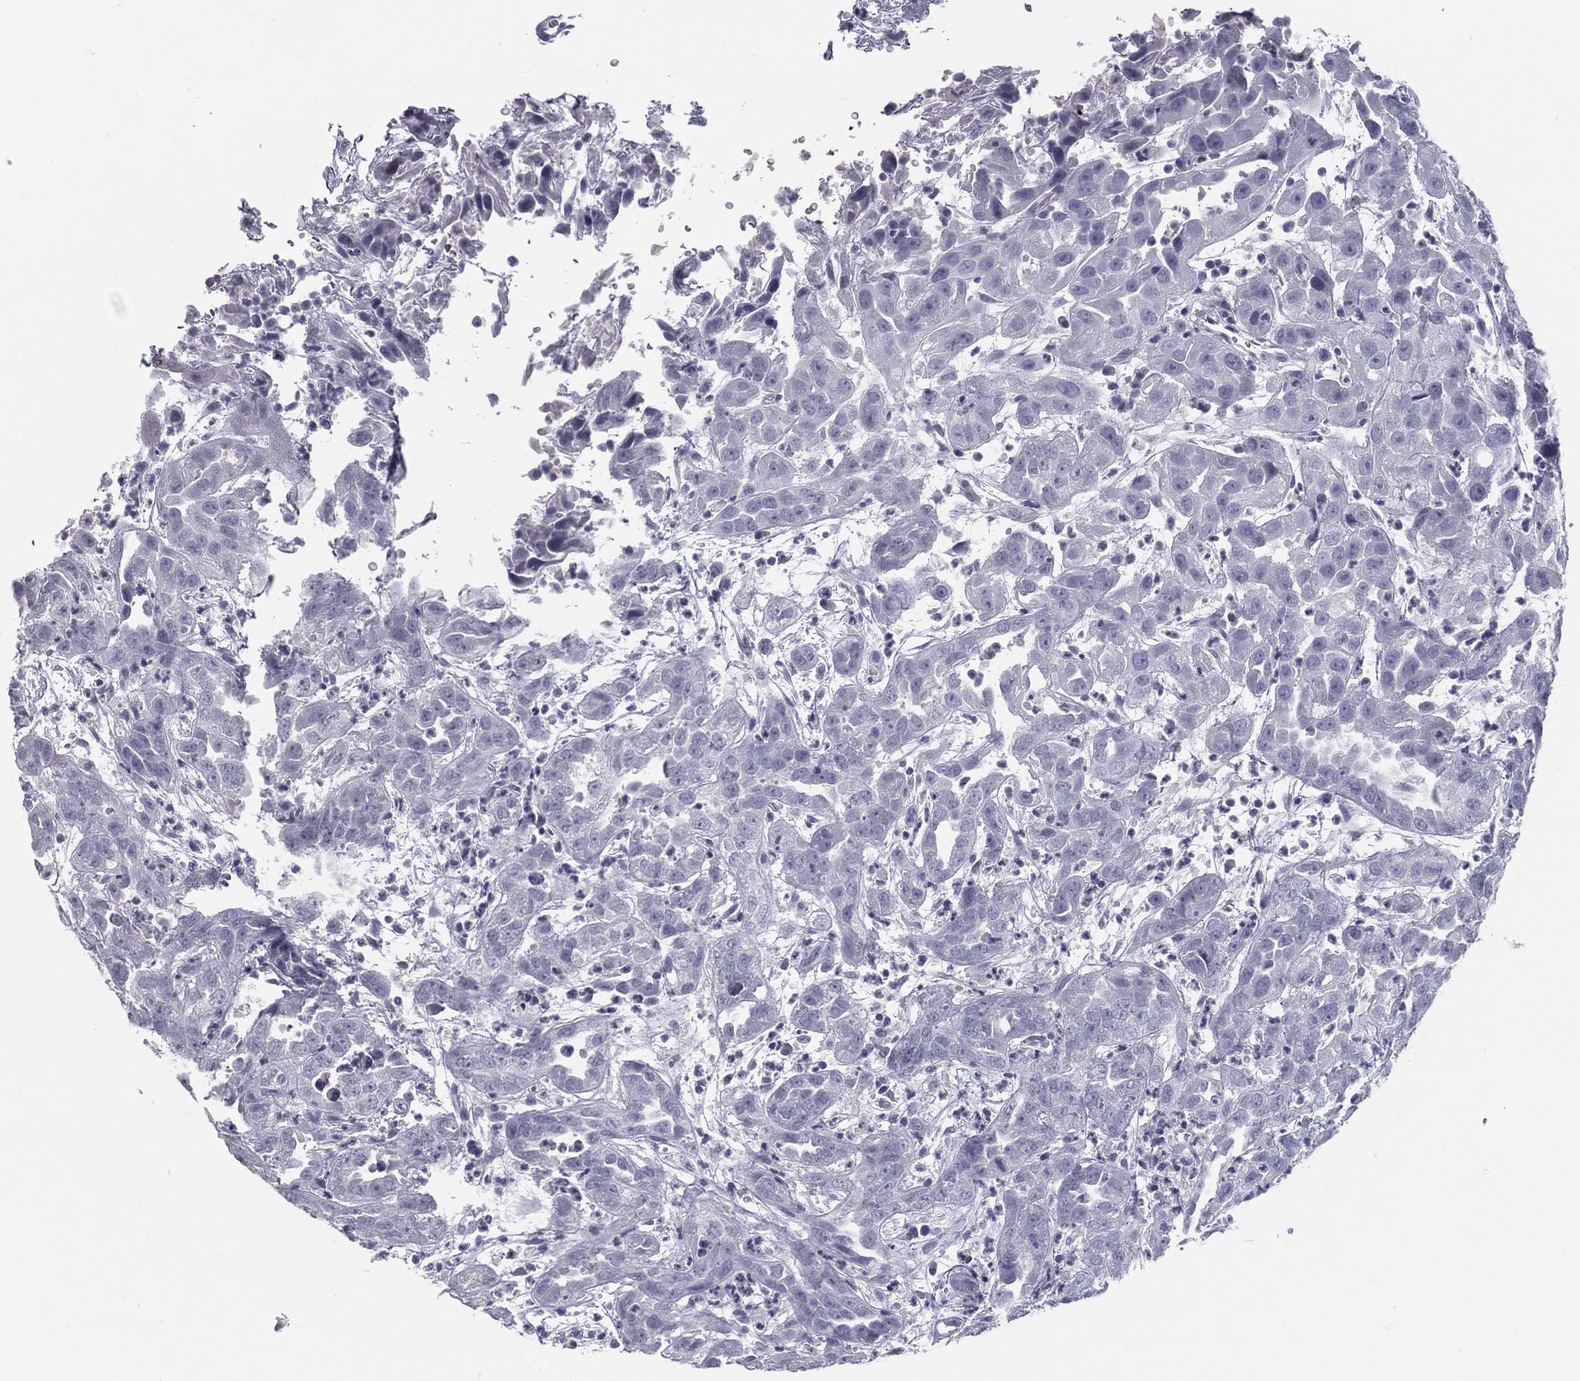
{"staining": {"intensity": "negative", "quantity": "none", "location": "none"}, "tissue": "urothelial cancer", "cell_type": "Tumor cells", "image_type": "cancer", "snomed": [{"axis": "morphology", "description": "Urothelial carcinoma, High grade"}, {"axis": "topography", "description": "Urinary bladder"}], "caption": "The immunohistochemistry (IHC) image has no significant staining in tumor cells of urothelial cancer tissue. The staining was performed using DAB to visualize the protein expression in brown, while the nuclei were stained in blue with hematoxylin (Magnification: 20x).", "gene": "ACE2", "patient": {"sex": "female", "age": 41}}